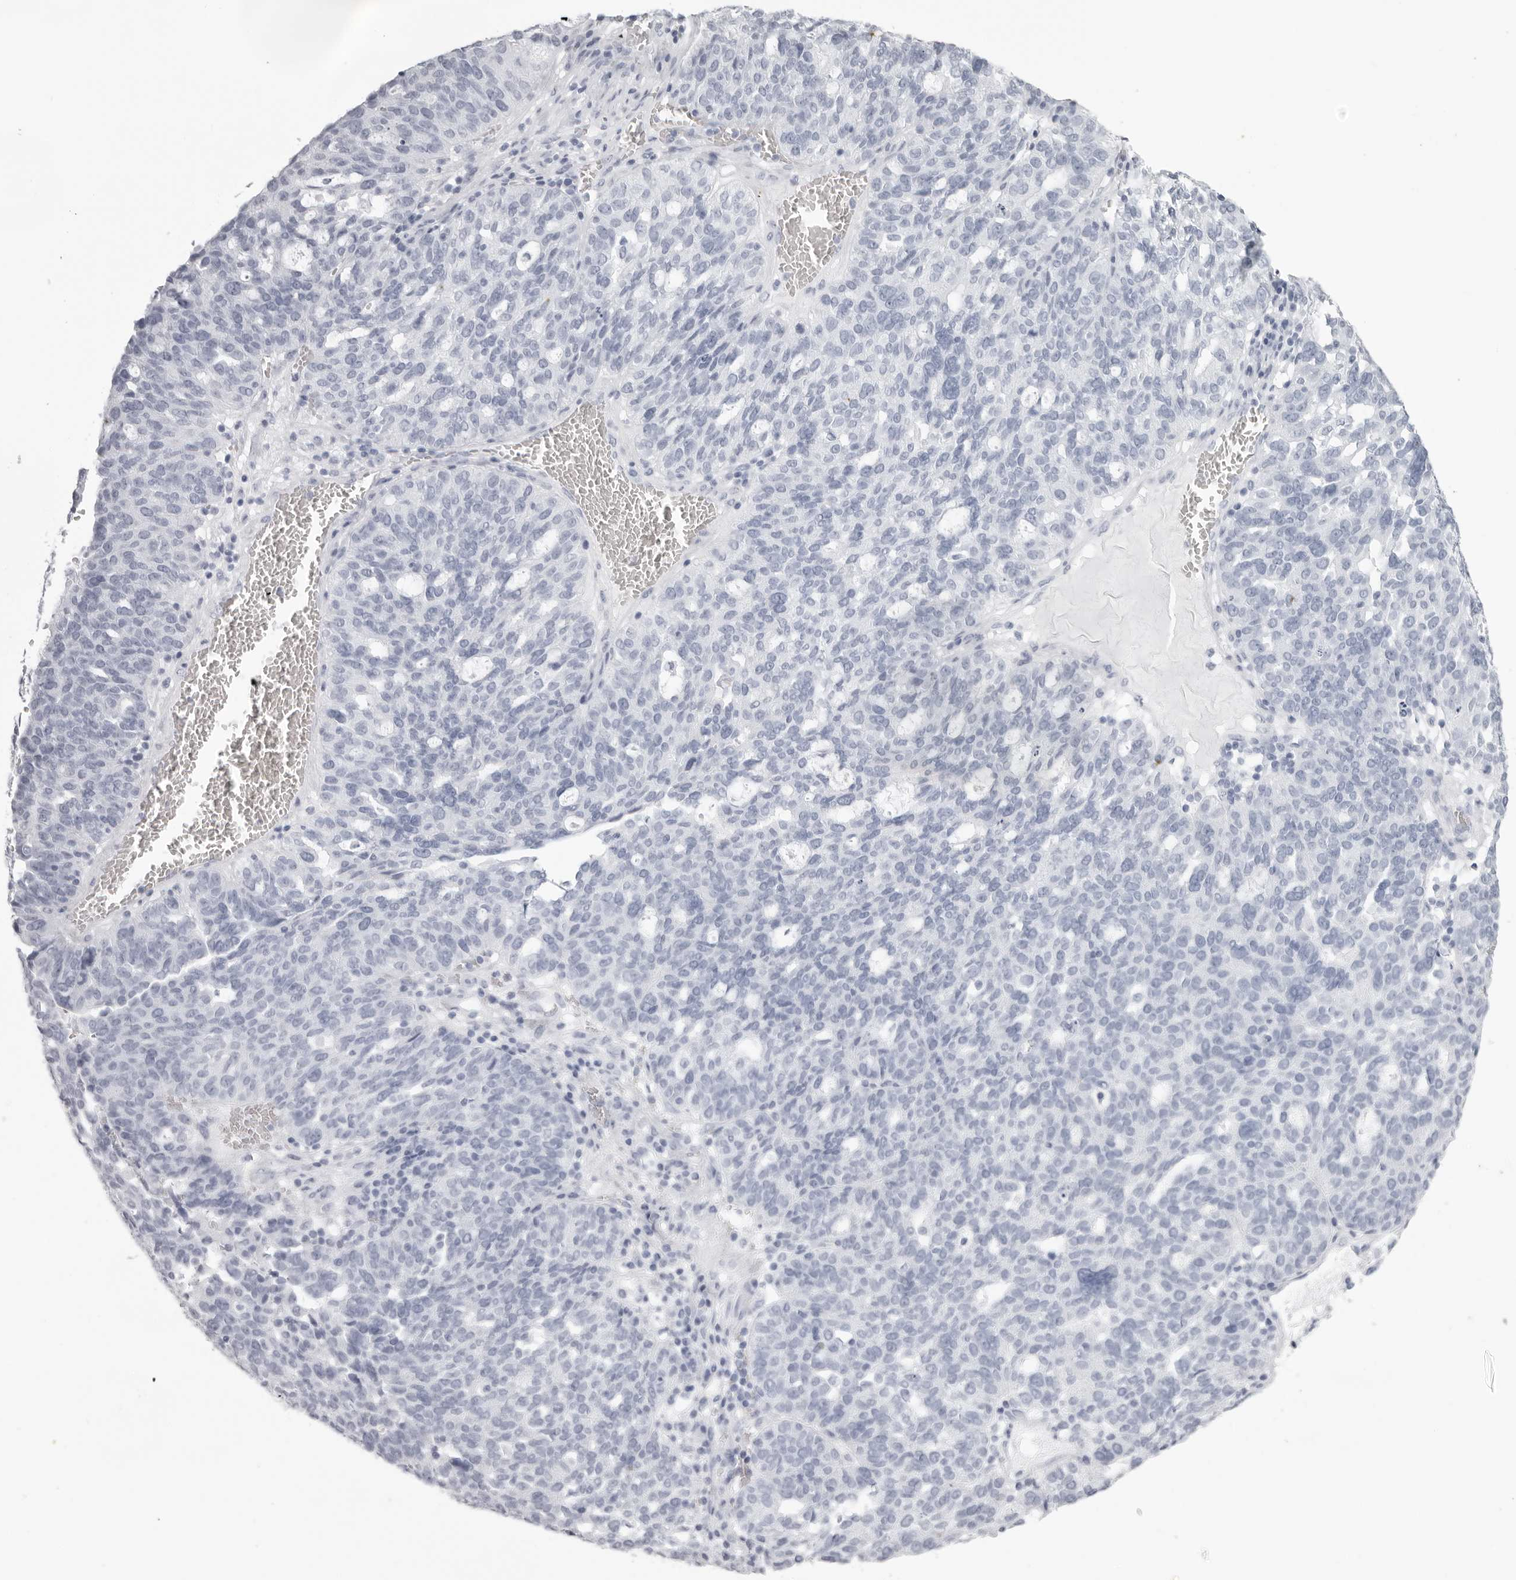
{"staining": {"intensity": "negative", "quantity": "none", "location": "none"}, "tissue": "ovarian cancer", "cell_type": "Tumor cells", "image_type": "cancer", "snomed": [{"axis": "morphology", "description": "Cystadenocarcinoma, serous, NOS"}, {"axis": "topography", "description": "Ovary"}], "caption": "IHC image of ovarian cancer stained for a protein (brown), which displays no expression in tumor cells.", "gene": "KLK9", "patient": {"sex": "female", "age": 59}}